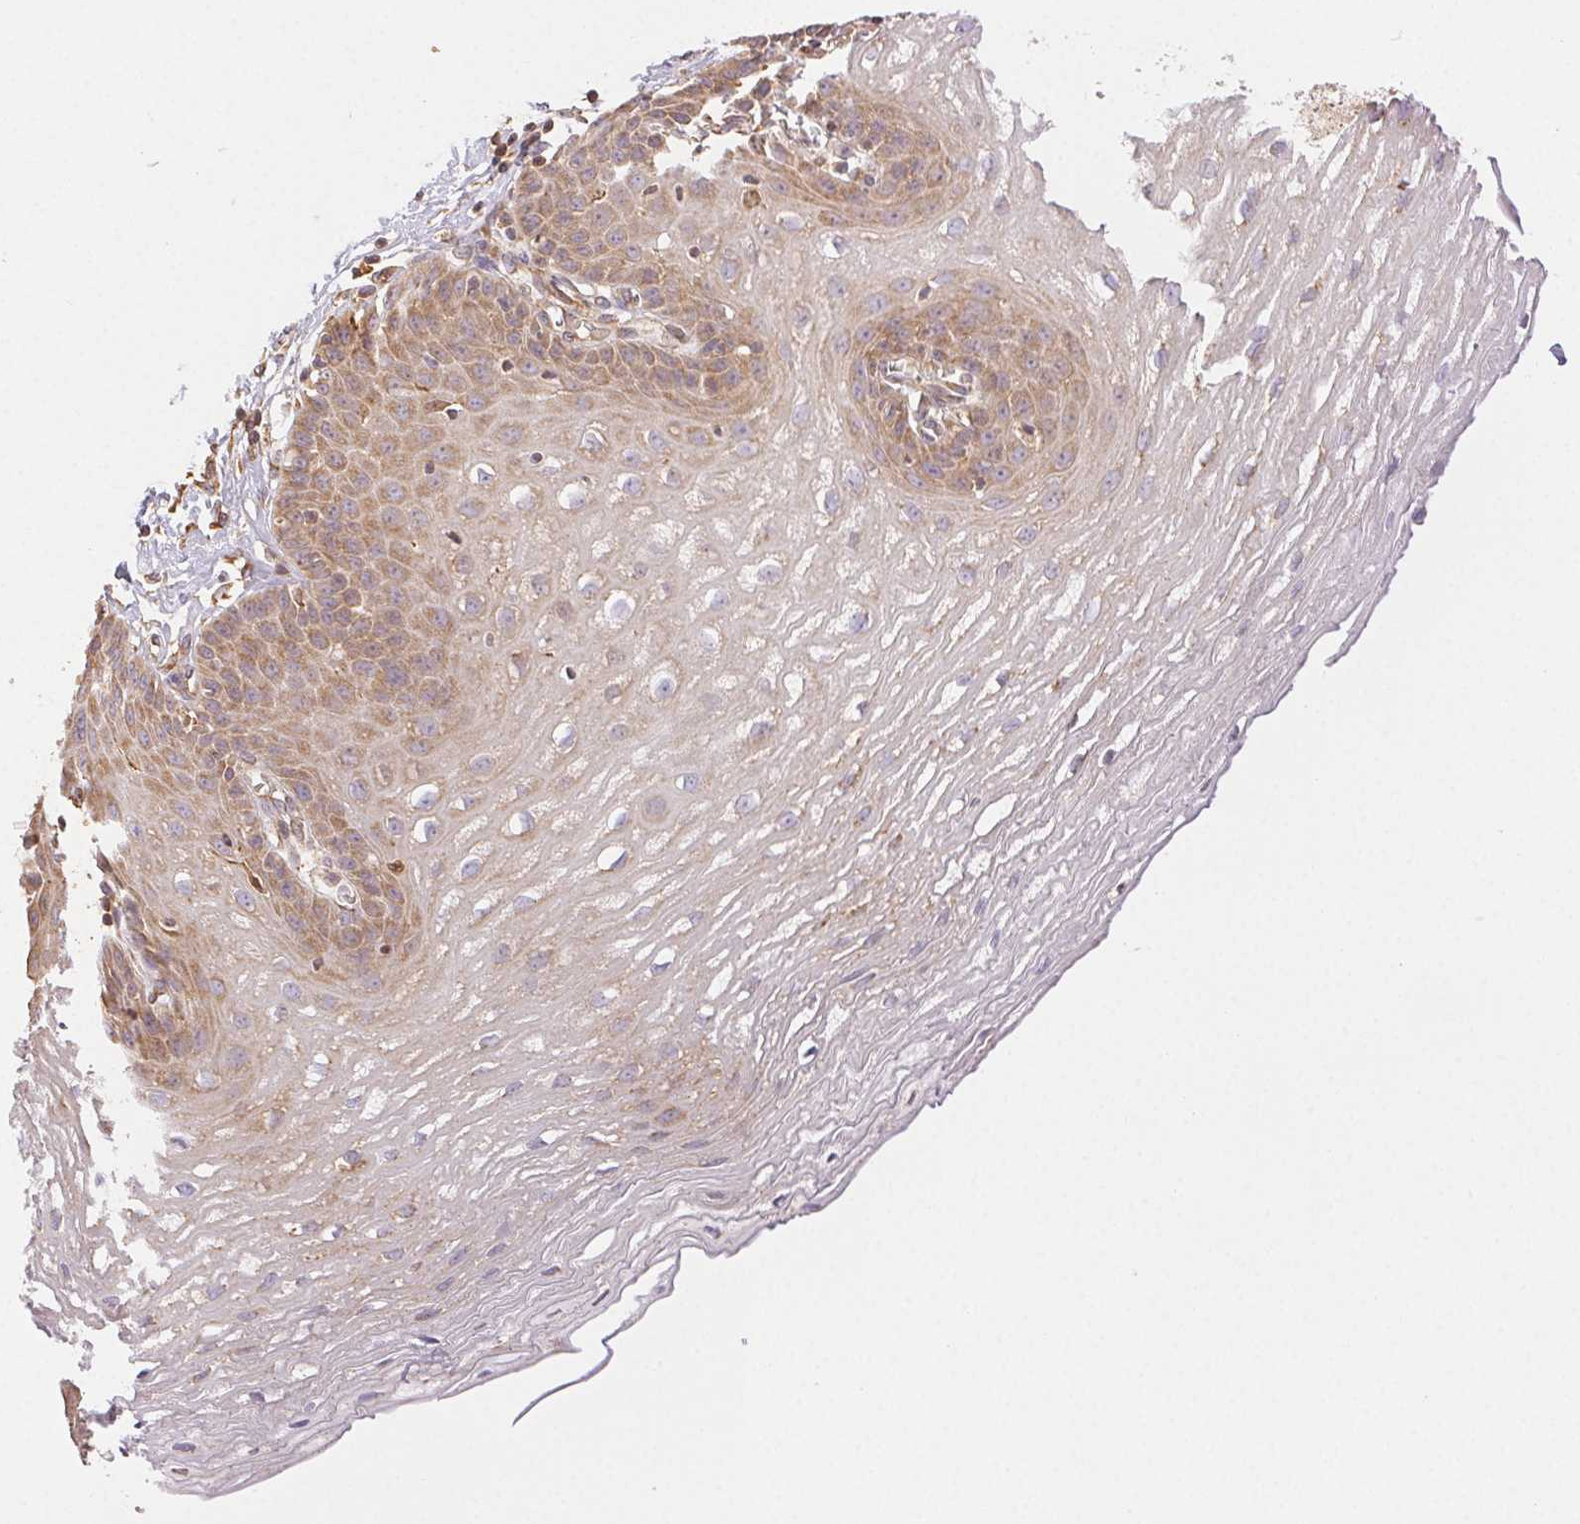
{"staining": {"intensity": "weak", "quantity": "25%-75%", "location": "cytoplasmic/membranous"}, "tissue": "esophagus", "cell_type": "Squamous epithelial cells", "image_type": "normal", "snomed": [{"axis": "morphology", "description": "Normal tissue, NOS"}, {"axis": "topography", "description": "Esophagus"}], "caption": "Brown immunohistochemical staining in normal esophagus displays weak cytoplasmic/membranous expression in about 25%-75% of squamous epithelial cells. (DAB = brown stain, brightfield microscopy at high magnification).", "gene": "ENTREP1", "patient": {"sex": "female", "age": 81}}